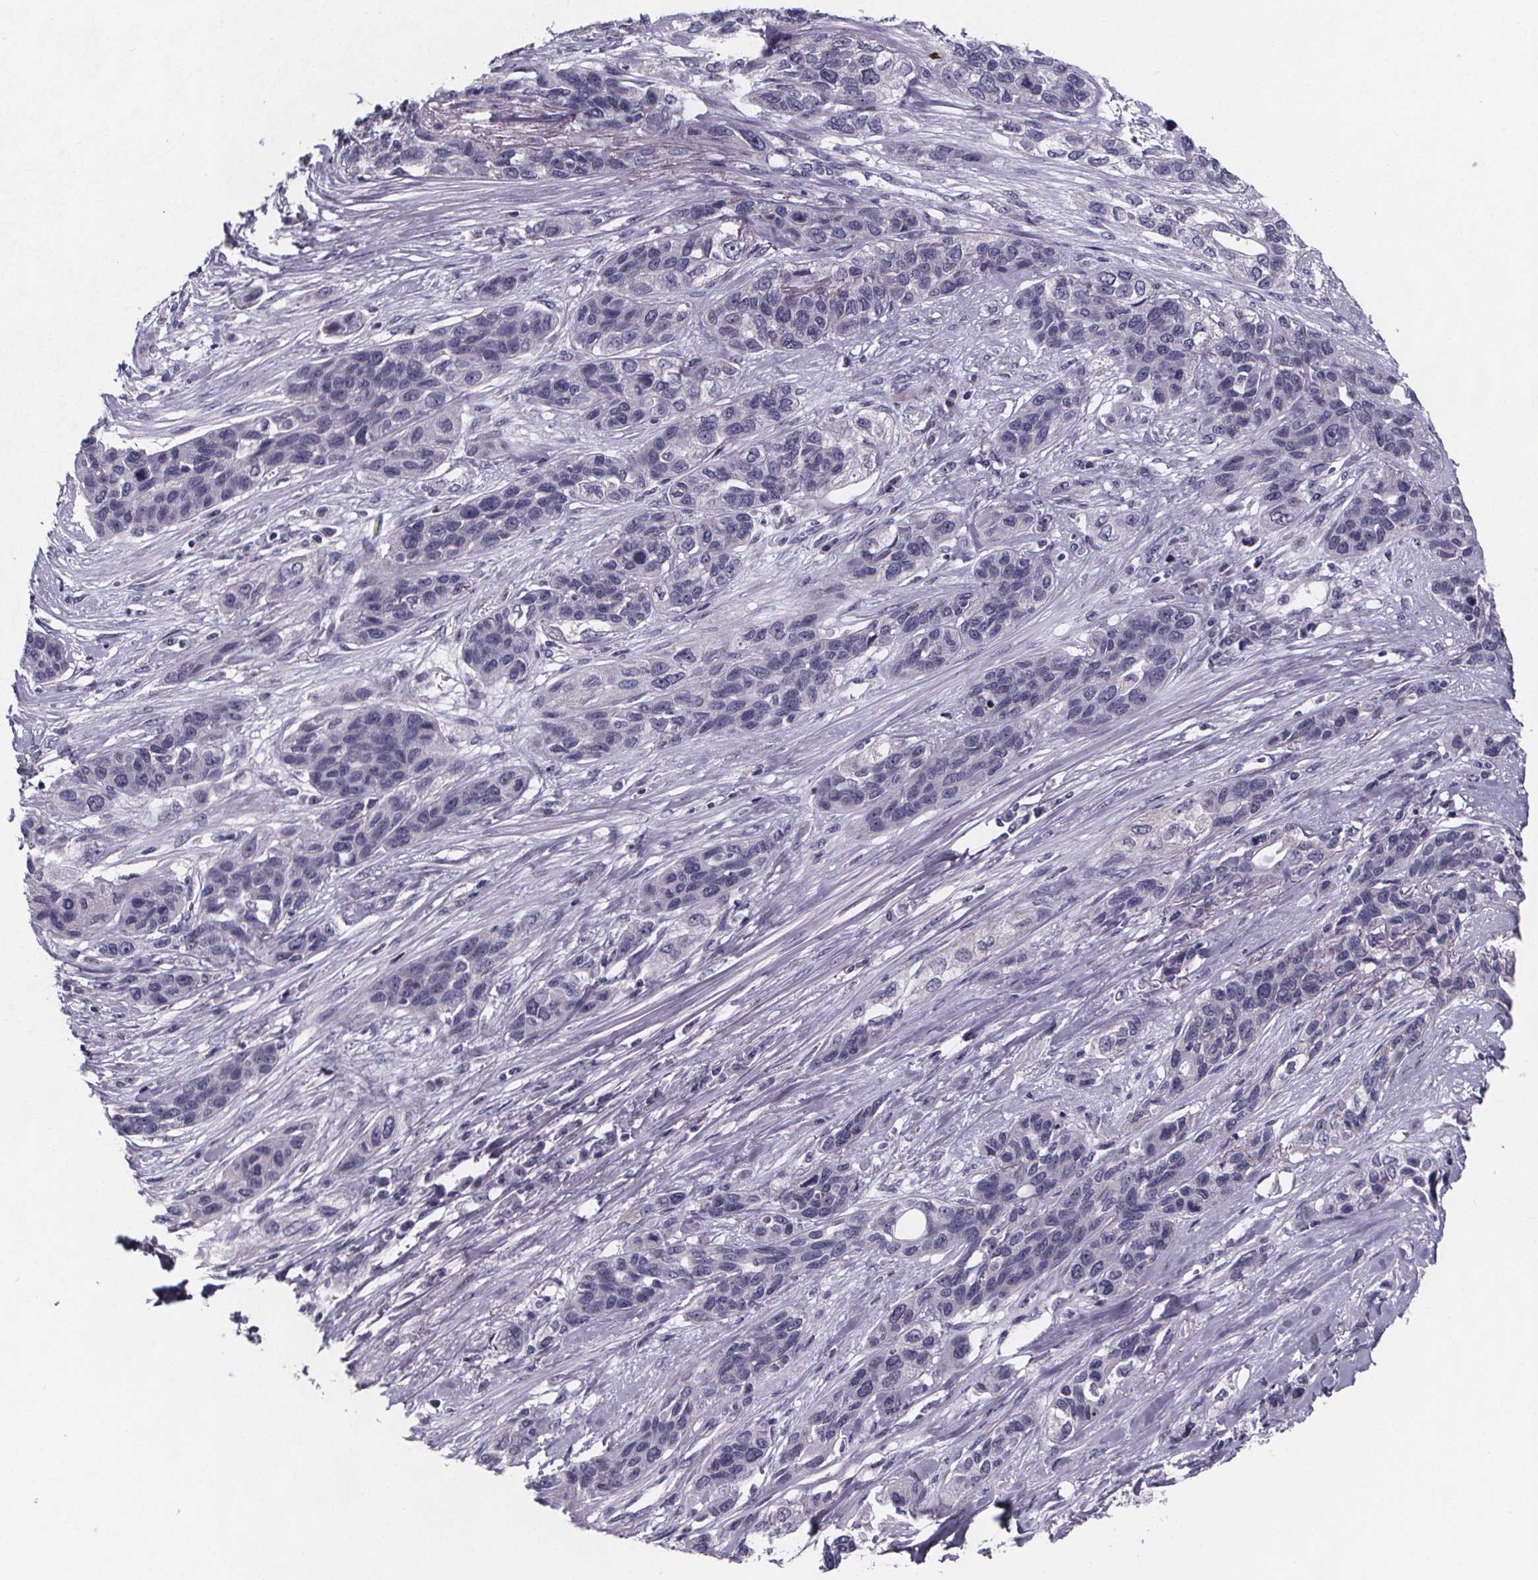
{"staining": {"intensity": "negative", "quantity": "none", "location": "none"}, "tissue": "lung cancer", "cell_type": "Tumor cells", "image_type": "cancer", "snomed": [{"axis": "morphology", "description": "Squamous cell carcinoma, NOS"}, {"axis": "topography", "description": "Lung"}], "caption": "The immunohistochemistry (IHC) micrograph has no significant staining in tumor cells of lung cancer (squamous cell carcinoma) tissue. Brightfield microscopy of immunohistochemistry (IHC) stained with DAB (3,3'-diaminobenzidine) (brown) and hematoxylin (blue), captured at high magnification.", "gene": "PAH", "patient": {"sex": "female", "age": 70}}